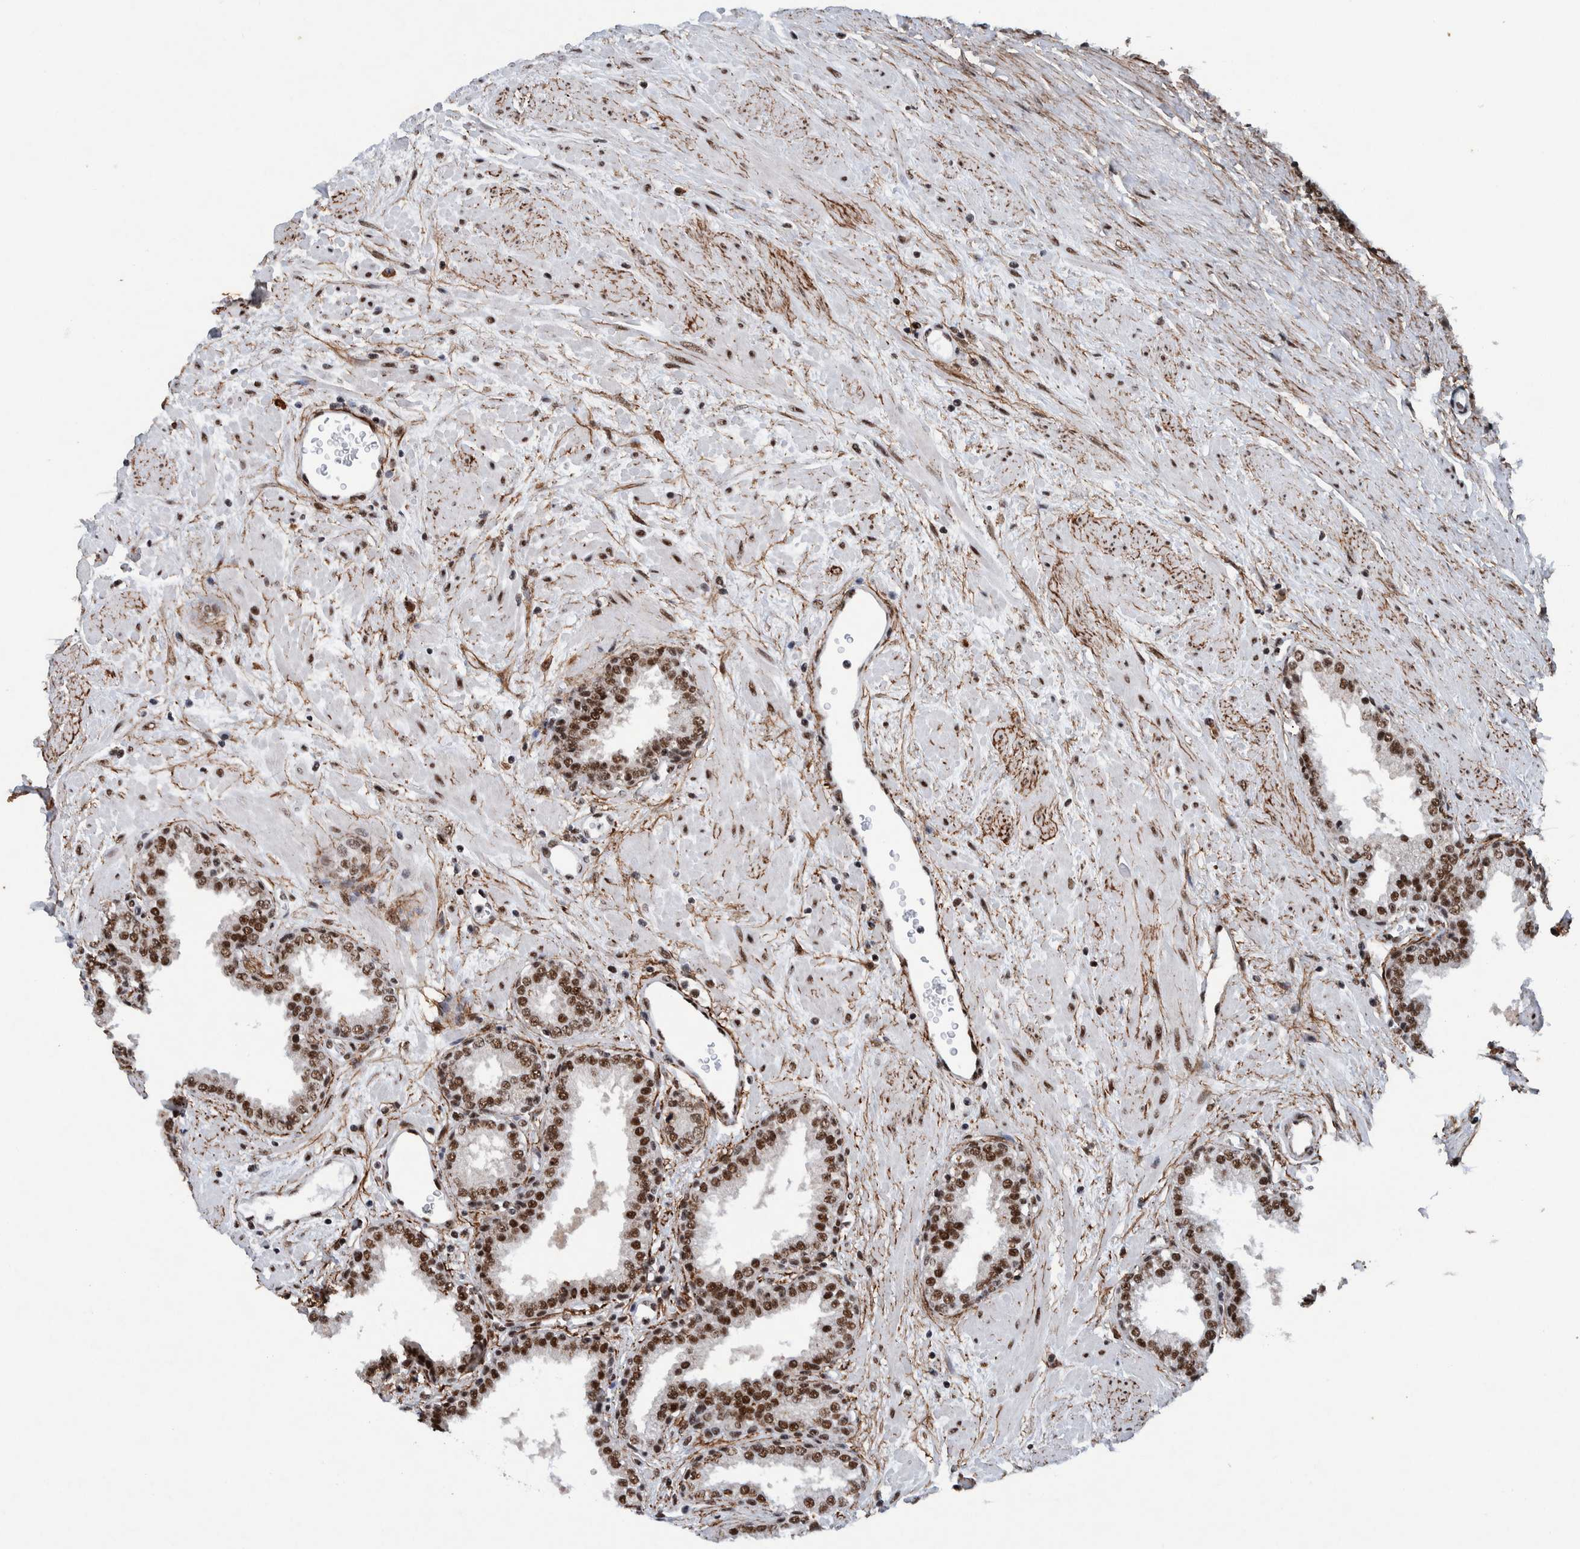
{"staining": {"intensity": "strong", "quantity": ">75%", "location": "nuclear"}, "tissue": "prostate", "cell_type": "Glandular cells", "image_type": "normal", "snomed": [{"axis": "morphology", "description": "Normal tissue, NOS"}, {"axis": "topography", "description": "Prostate"}], "caption": "High-magnification brightfield microscopy of normal prostate stained with DAB (3,3'-diaminobenzidine) (brown) and counterstained with hematoxylin (blue). glandular cells exhibit strong nuclear positivity is present in approximately>75% of cells.", "gene": "TAF10", "patient": {"sex": "male", "age": 51}}